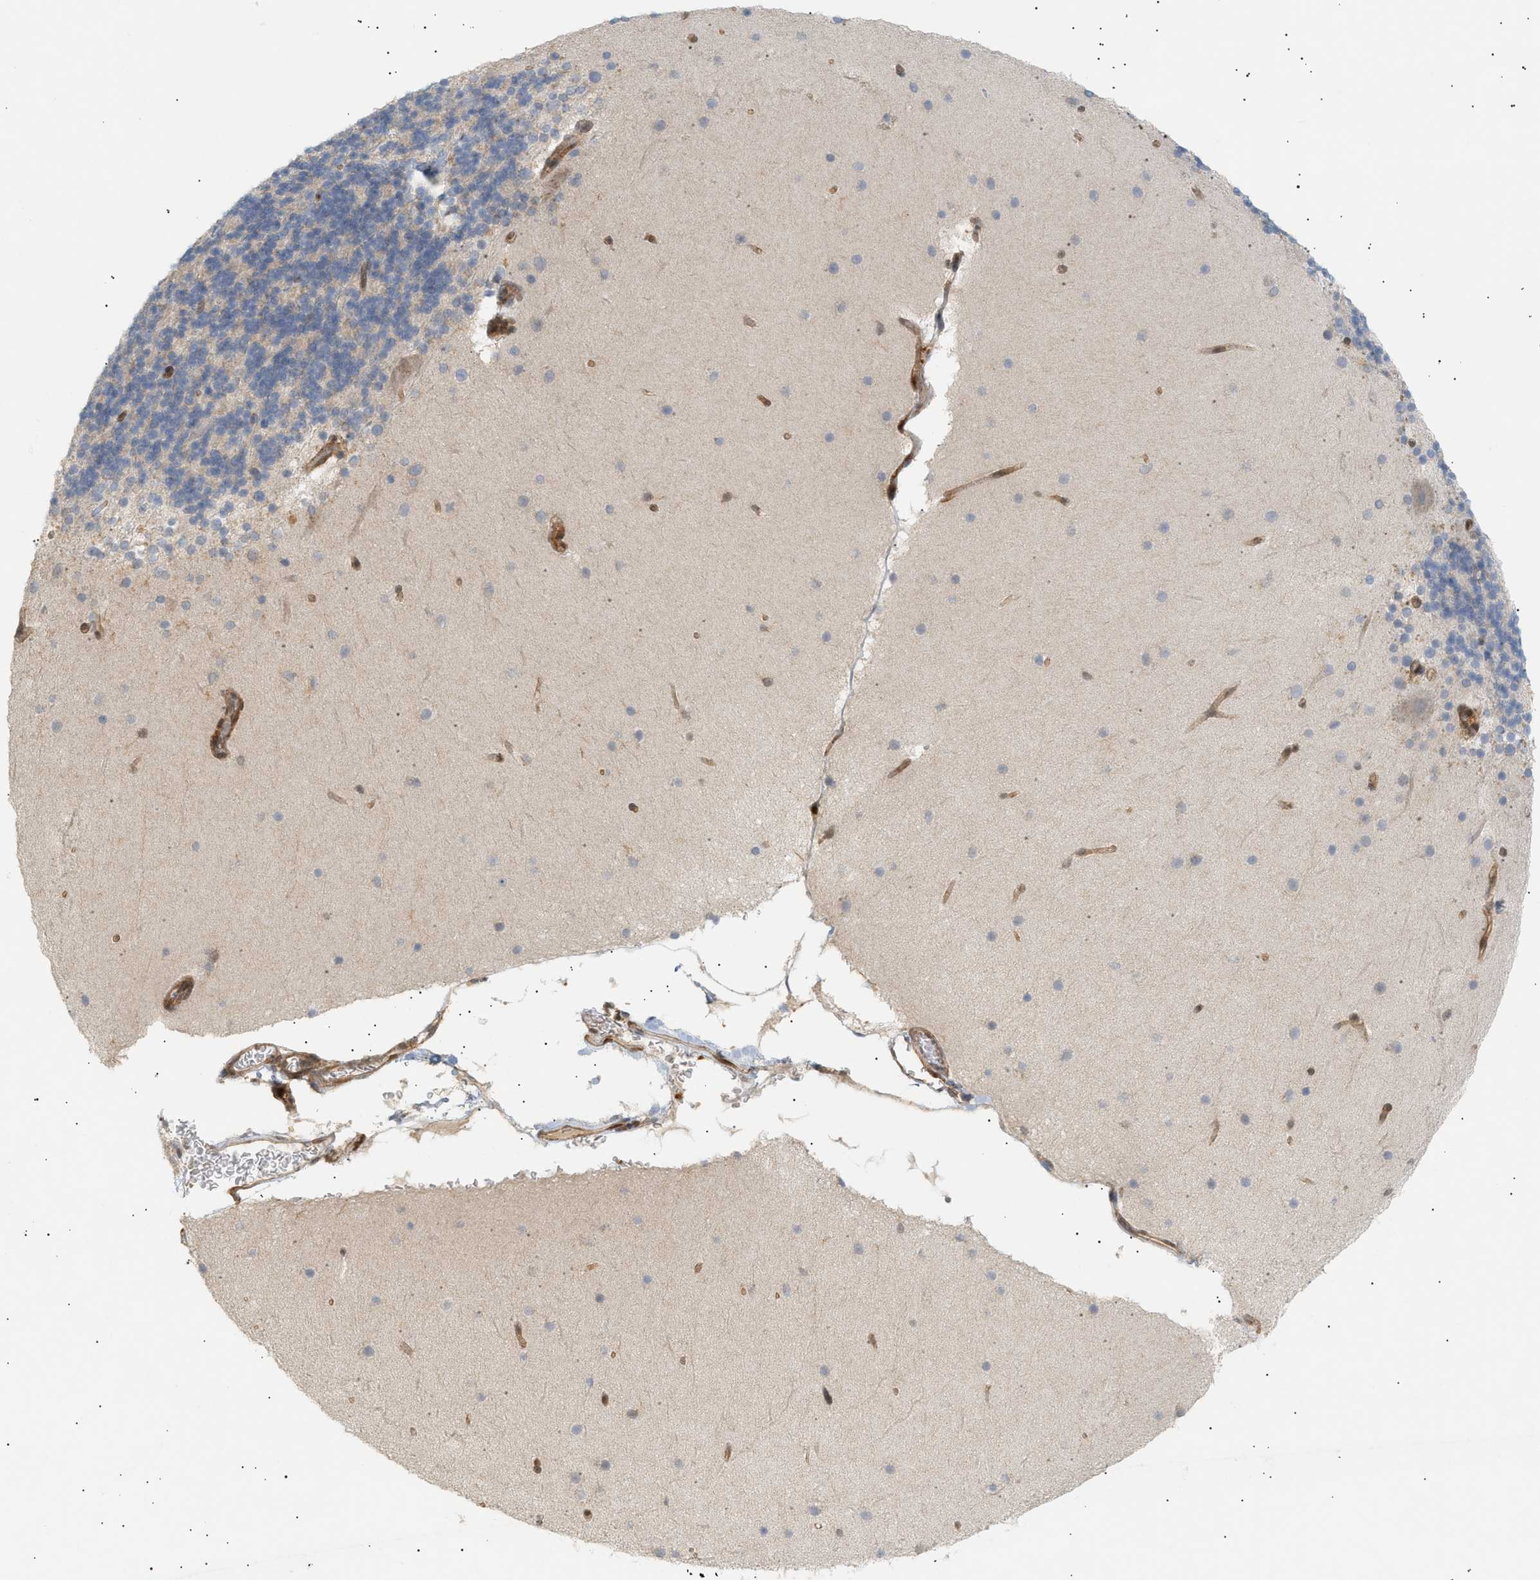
{"staining": {"intensity": "negative", "quantity": "none", "location": "none"}, "tissue": "cerebellum", "cell_type": "Cells in granular layer", "image_type": "normal", "snomed": [{"axis": "morphology", "description": "Normal tissue, NOS"}, {"axis": "topography", "description": "Cerebellum"}], "caption": "Immunohistochemistry photomicrograph of unremarkable cerebellum stained for a protein (brown), which displays no expression in cells in granular layer.", "gene": "SHC1", "patient": {"sex": "female", "age": 19}}